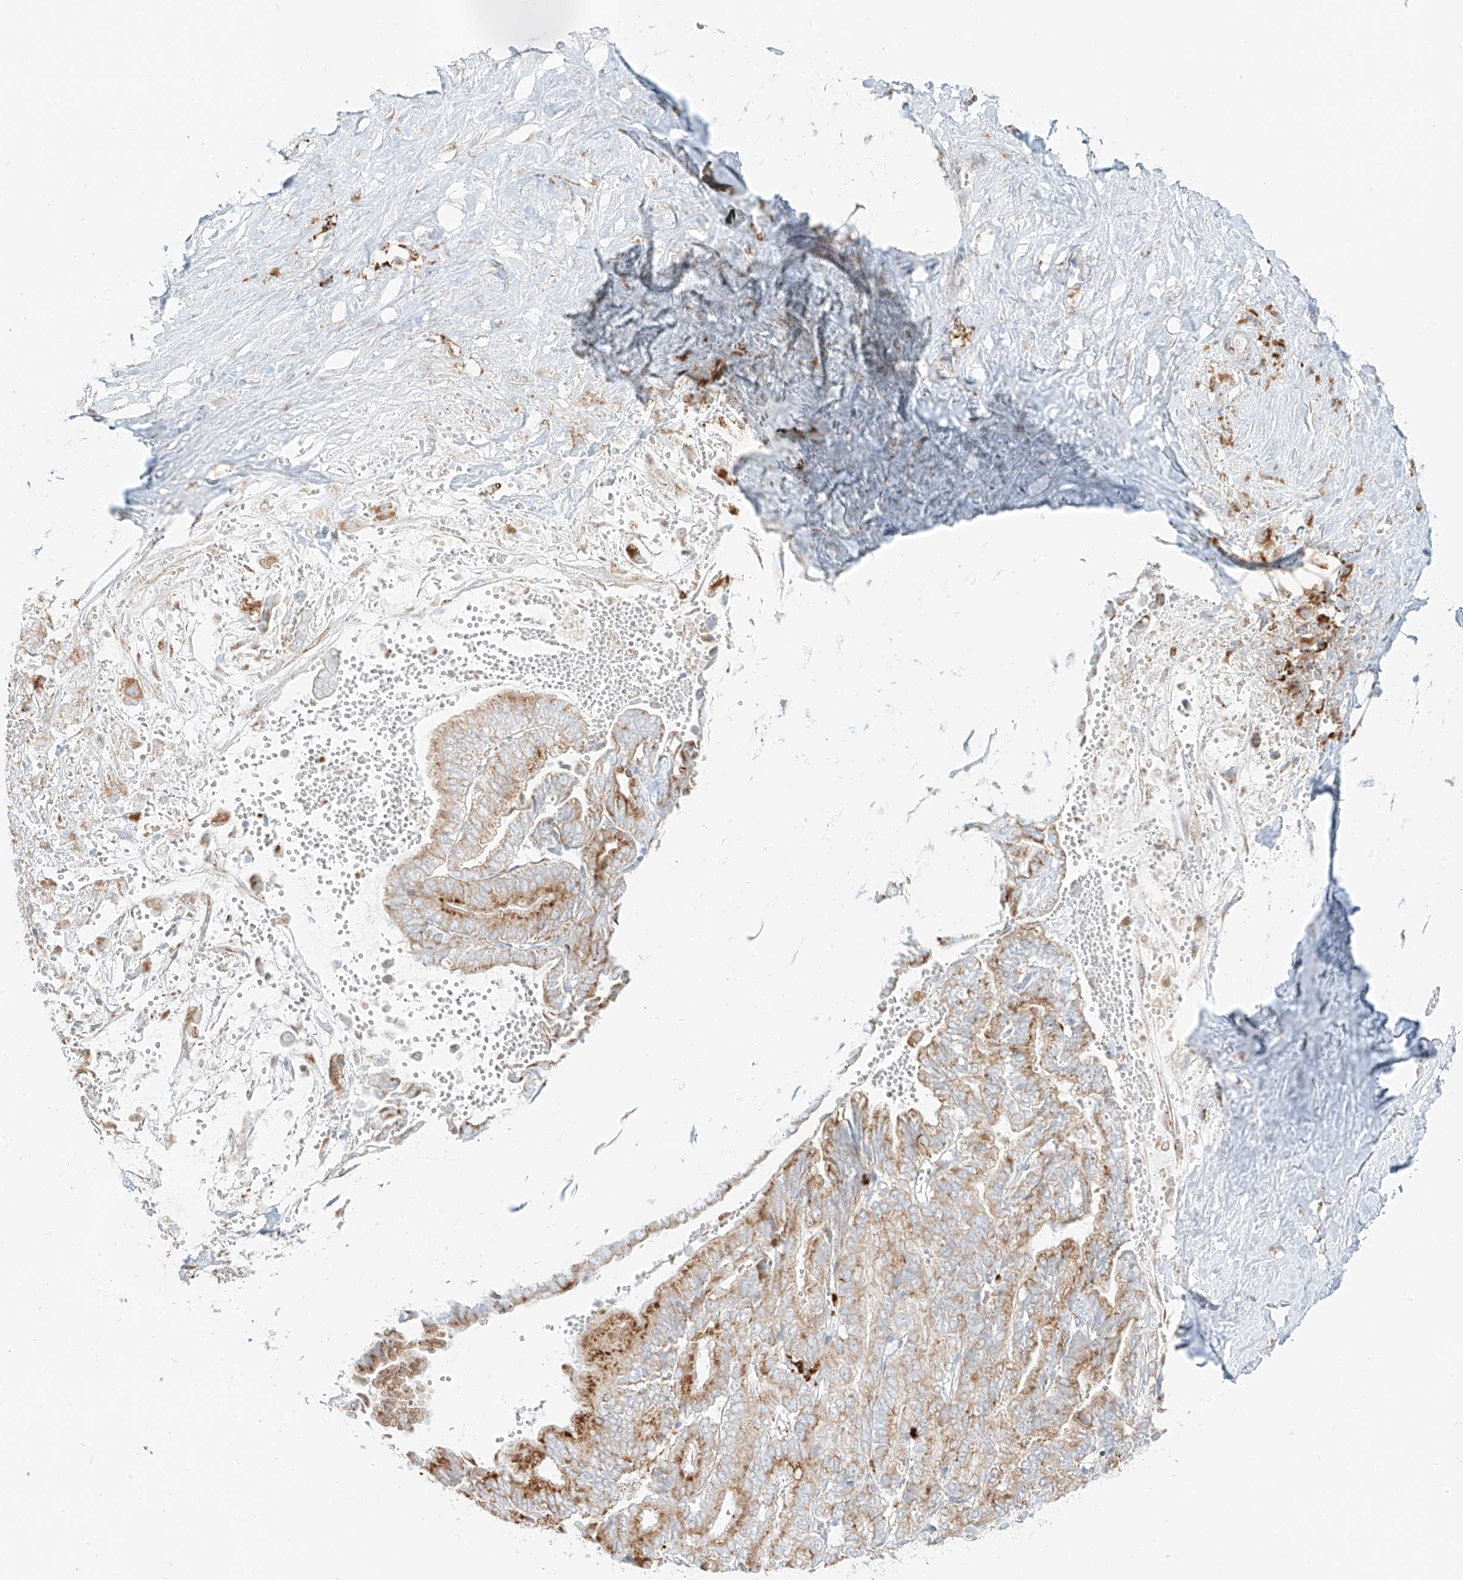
{"staining": {"intensity": "moderate", "quantity": ">75%", "location": "cytoplasmic/membranous"}, "tissue": "liver cancer", "cell_type": "Tumor cells", "image_type": "cancer", "snomed": [{"axis": "morphology", "description": "Cholangiocarcinoma"}, {"axis": "topography", "description": "Liver"}], "caption": "Immunohistochemical staining of human liver cholangiocarcinoma displays medium levels of moderate cytoplasmic/membranous positivity in approximately >75% of tumor cells.", "gene": "SLC35F6", "patient": {"sex": "female", "age": 75}}